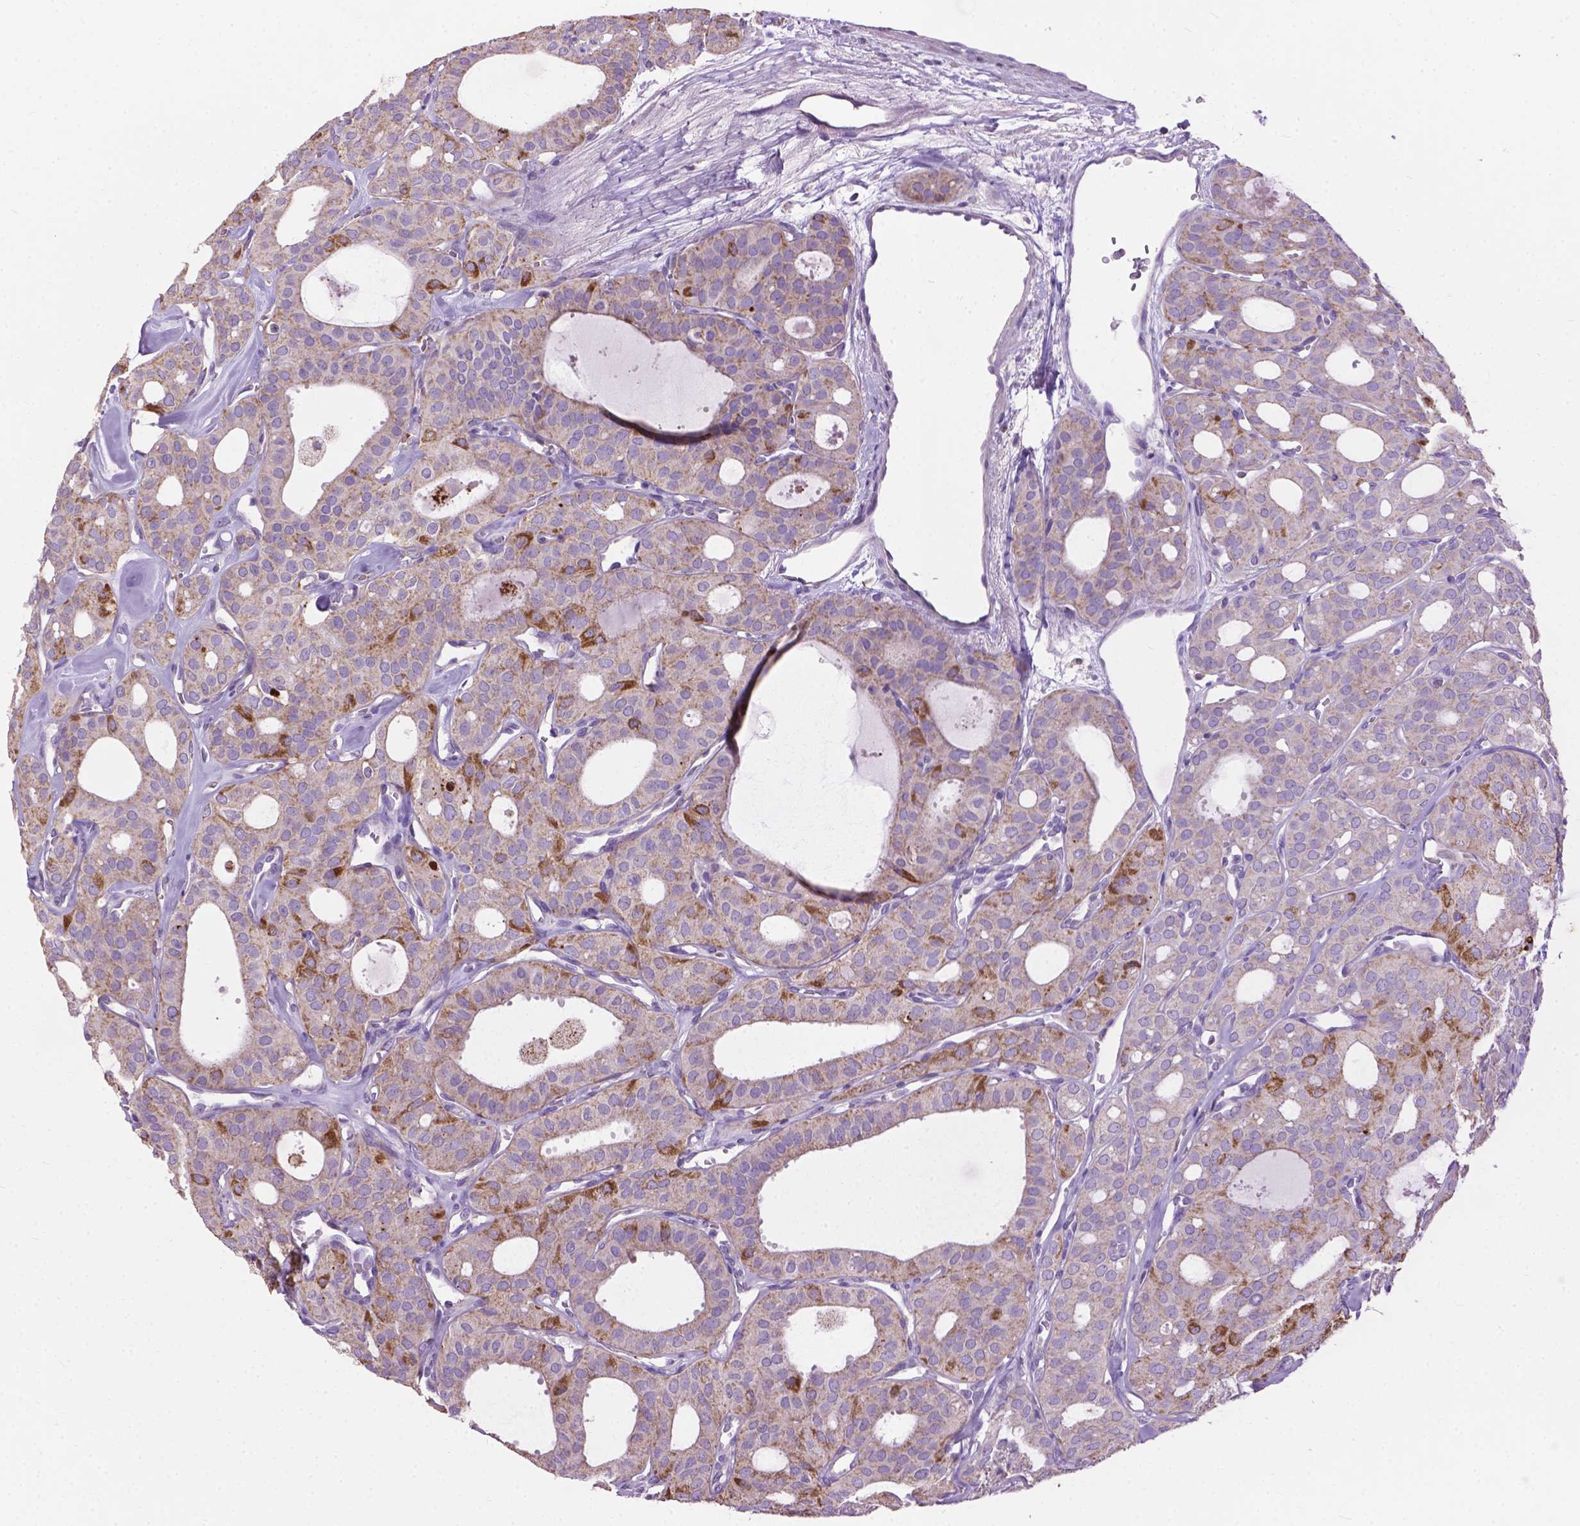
{"staining": {"intensity": "weak", "quantity": ">75%", "location": "cytoplasmic/membranous"}, "tissue": "thyroid cancer", "cell_type": "Tumor cells", "image_type": "cancer", "snomed": [{"axis": "morphology", "description": "Follicular adenoma carcinoma, NOS"}, {"axis": "topography", "description": "Thyroid gland"}], "caption": "Thyroid follicular adenoma carcinoma tissue demonstrates weak cytoplasmic/membranous expression in about >75% of tumor cells", "gene": "VDAC1", "patient": {"sex": "male", "age": 75}}